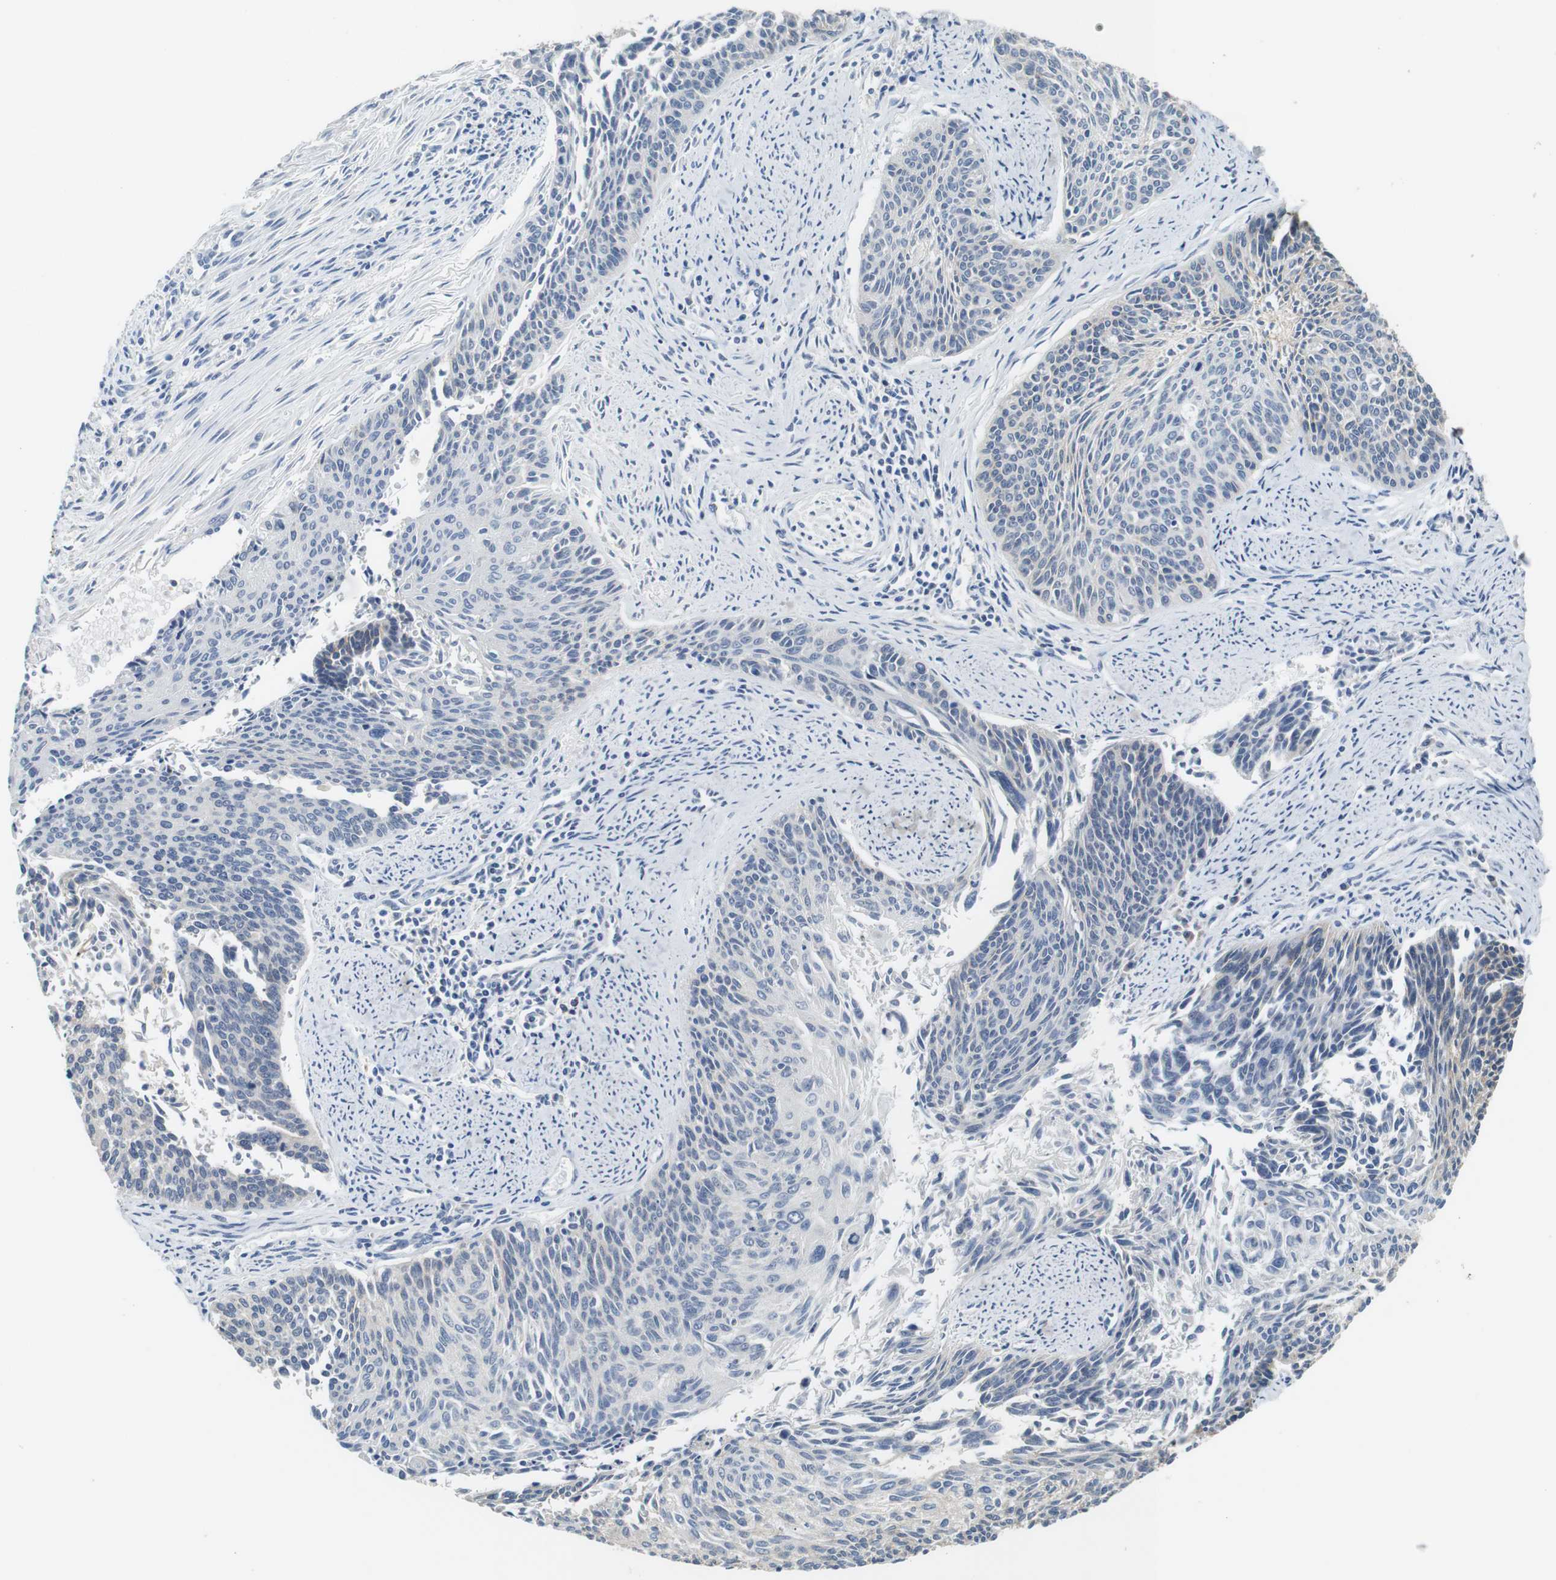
{"staining": {"intensity": "negative", "quantity": "none", "location": "none"}, "tissue": "cervical cancer", "cell_type": "Tumor cells", "image_type": "cancer", "snomed": [{"axis": "morphology", "description": "Squamous cell carcinoma, NOS"}, {"axis": "topography", "description": "Cervix"}], "caption": "An image of cervical squamous cell carcinoma stained for a protein demonstrates no brown staining in tumor cells.", "gene": "NEBL", "patient": {"sex": "female", "age": 55}}